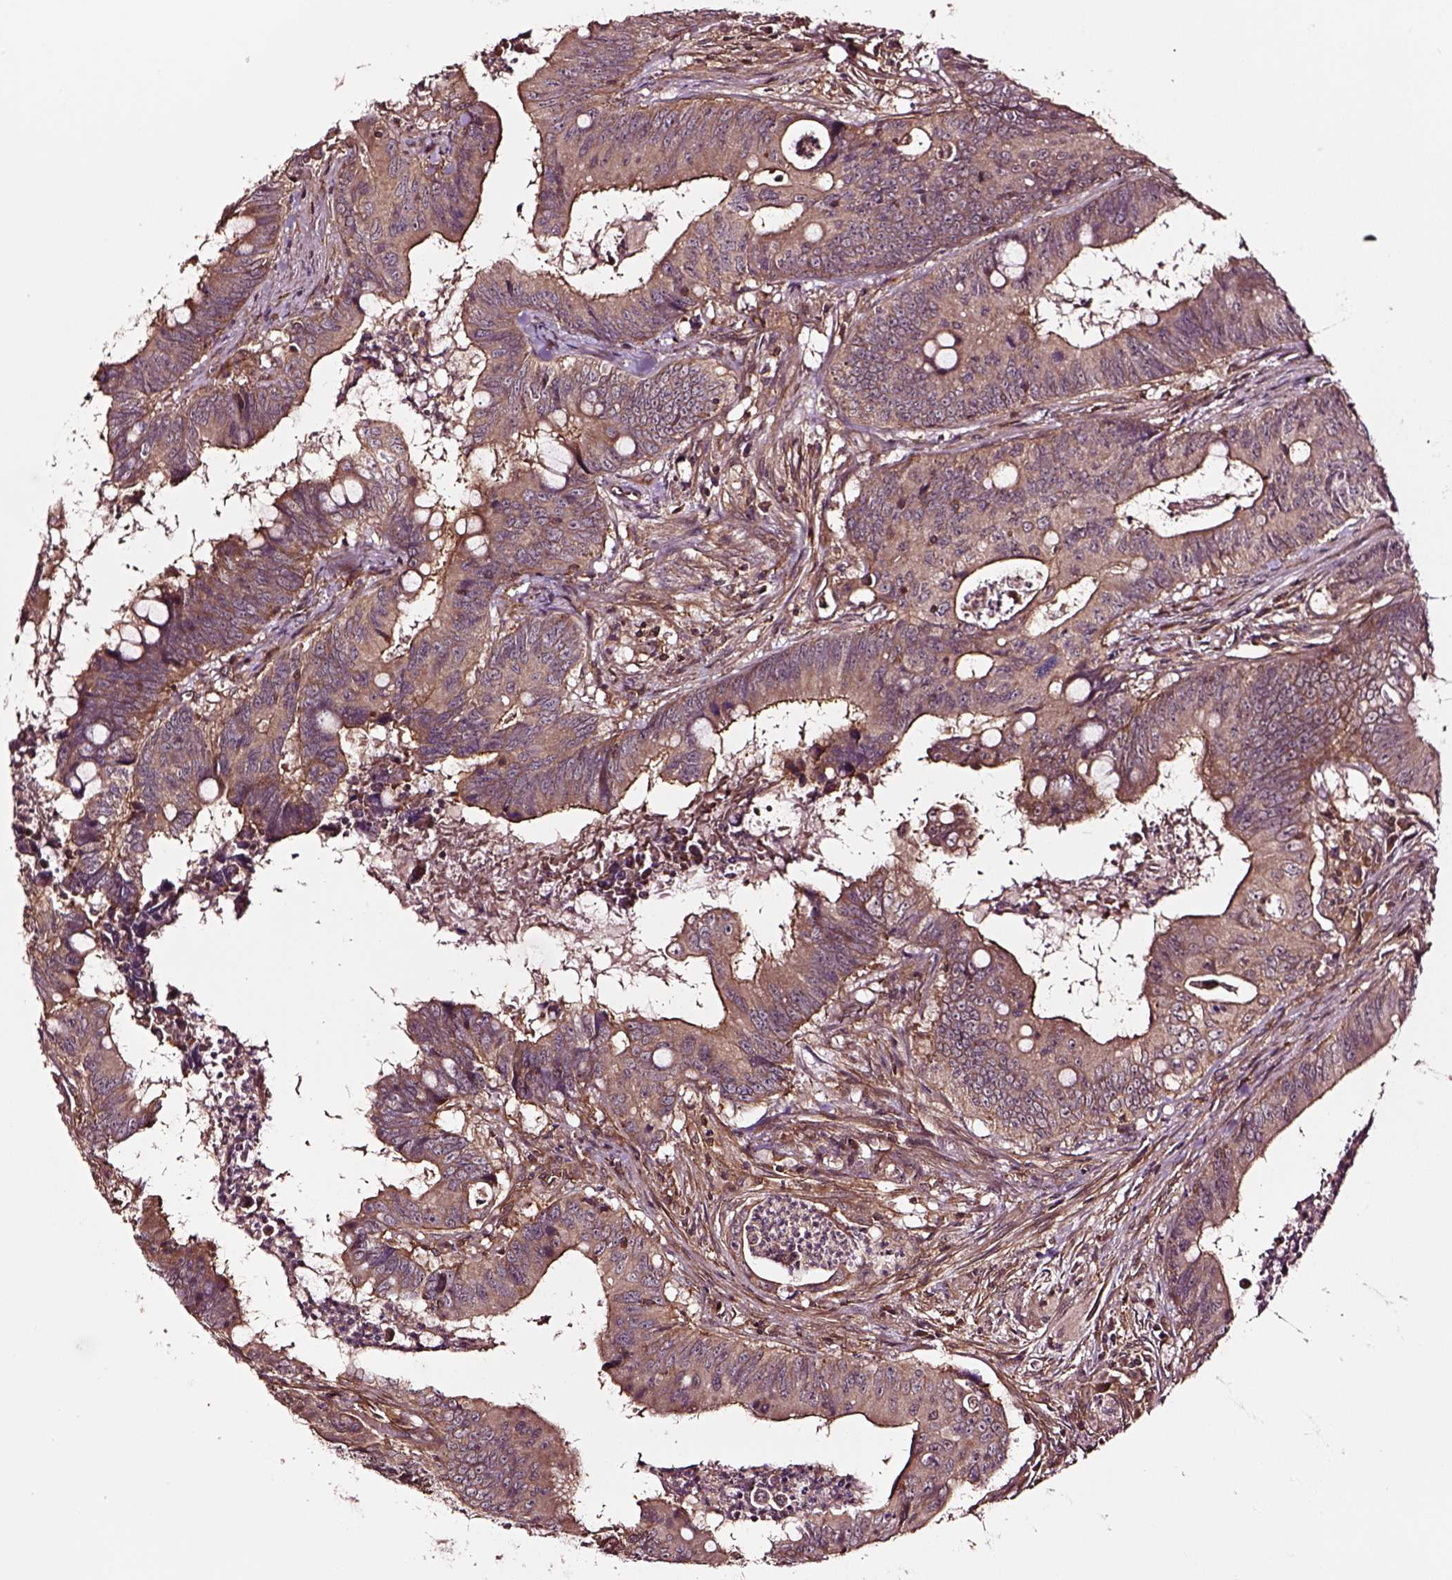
{"staining": {"intensity": "moderate", "quantity": ">75%", "location": "cytoplasmic/membranous"}, "tissue": "colorectal cancer", "cell_type": "Tumor cells", "image_type": "cancer", "snomed": [{"axis": "morphology", "description": "Adenocarcinoma, NOS"}, {"axis": "topography", "description": "Colon"}], "caption": "Immunohistochemical staining of colorectal adenocarcinoma displays medium levels of moderate cytoplasmic/membranous protein positivity in about >75% of tumor cells. The staining was performed using DAB (3,3'-diaminobenzidine), with brown indicating positive protein expression. Nuclei are stained blue with hematoxylin.", "gene": "RASSF5", "patient": {"sex": "female", "age": 82}}